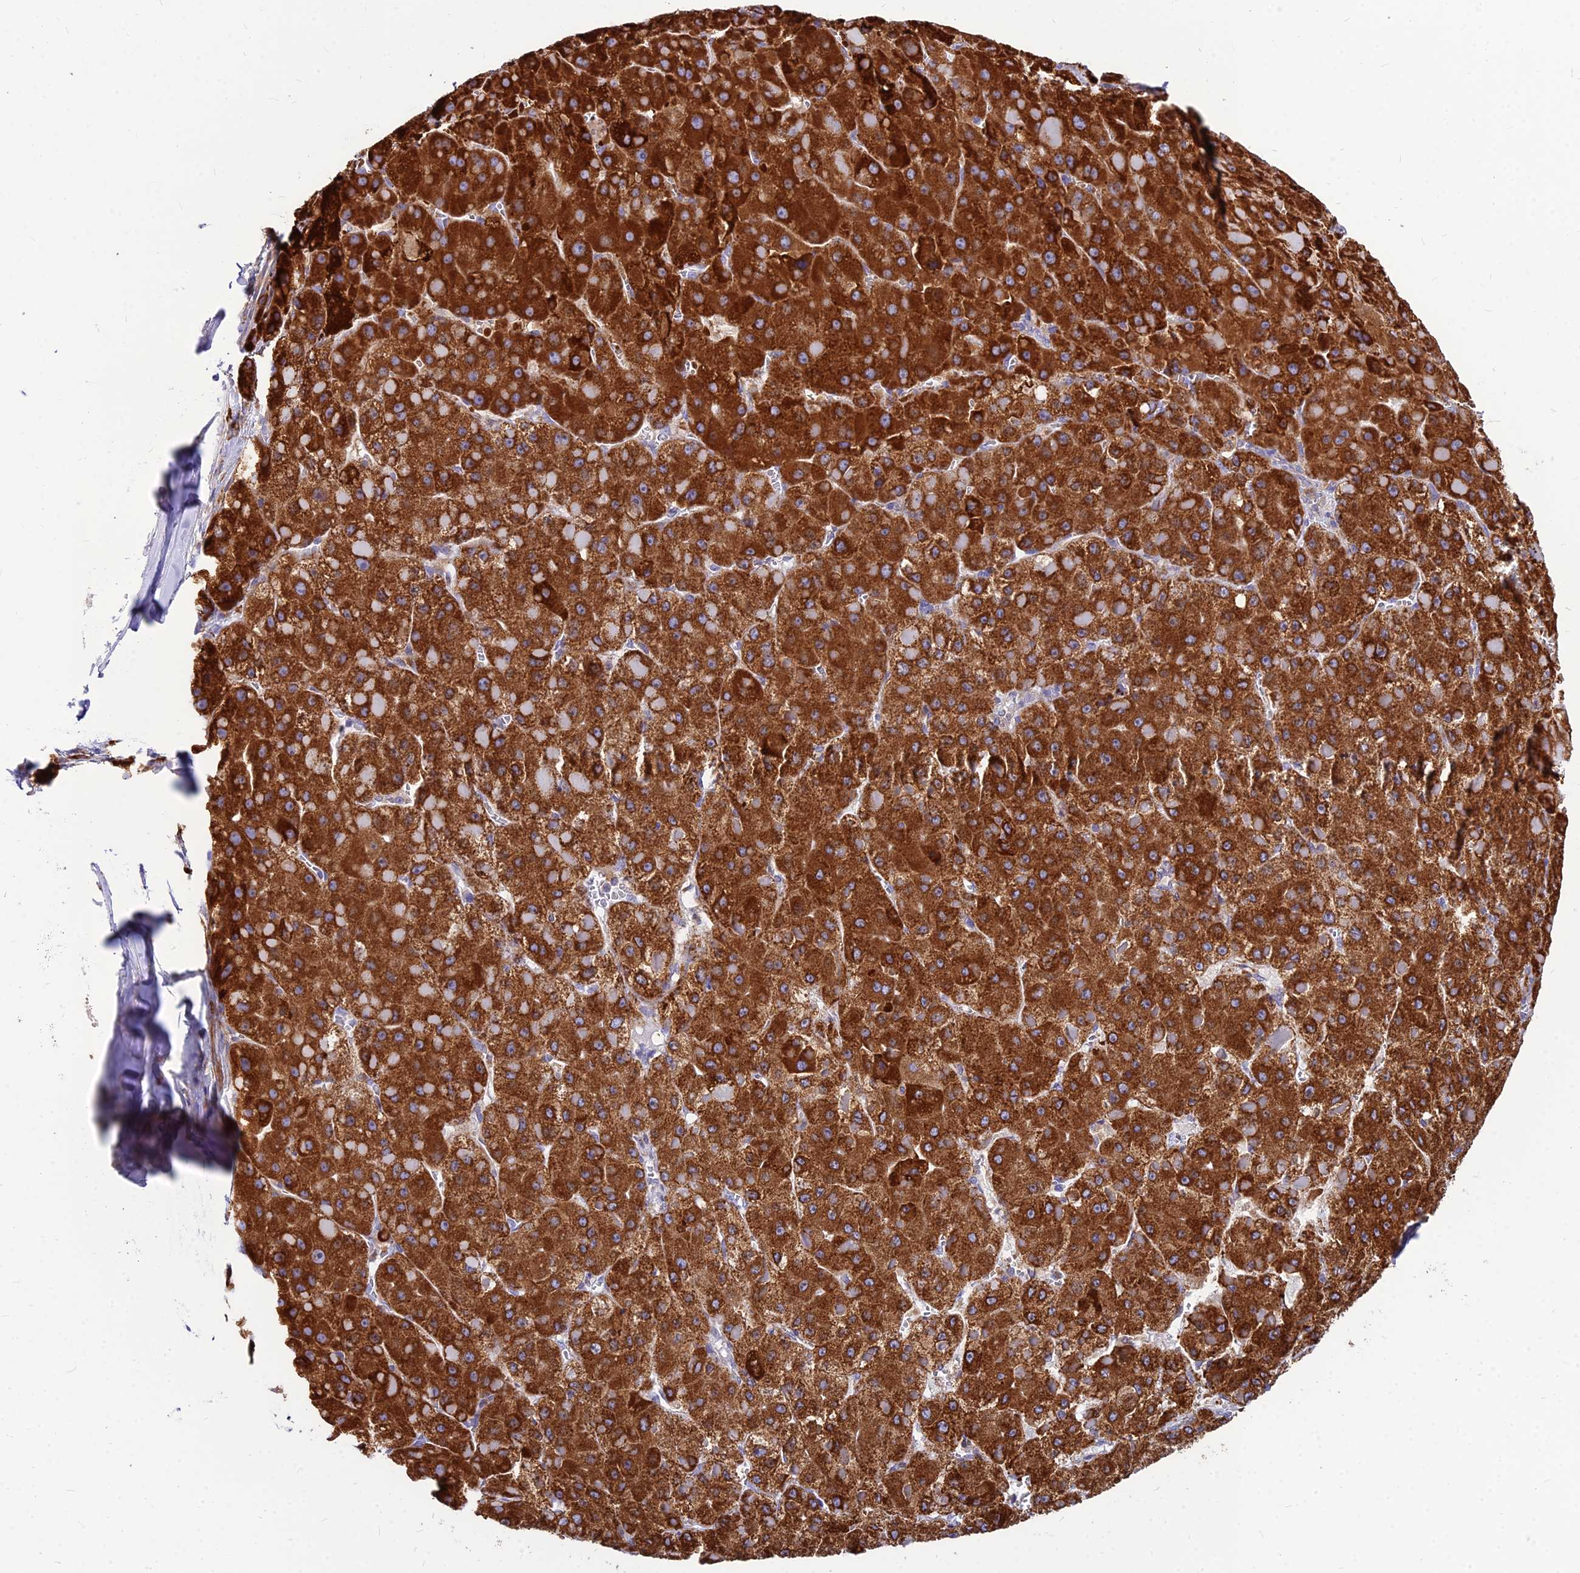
{"staining": {"intensity": "strong", "quantity": ">75%", "location": "cytoplasmic/membranous"}, "tissue": "liver cancer", "cell_type": "Tumor cells", "image_type": "cancer", "snomed": [{"axis": "morphology", "description": "Carcinoma, Hepatocellular, NOS"}, {"axis": "topography", "description": "Liver"}], "caption": "This histopathology image reveals IHC staining of human liver cancer, with high strong cytoplasmic/membranous staining in about >75% of tumor cells.", "gene": "CCT6B", "patient": {"sex": "female", "age": 73}}